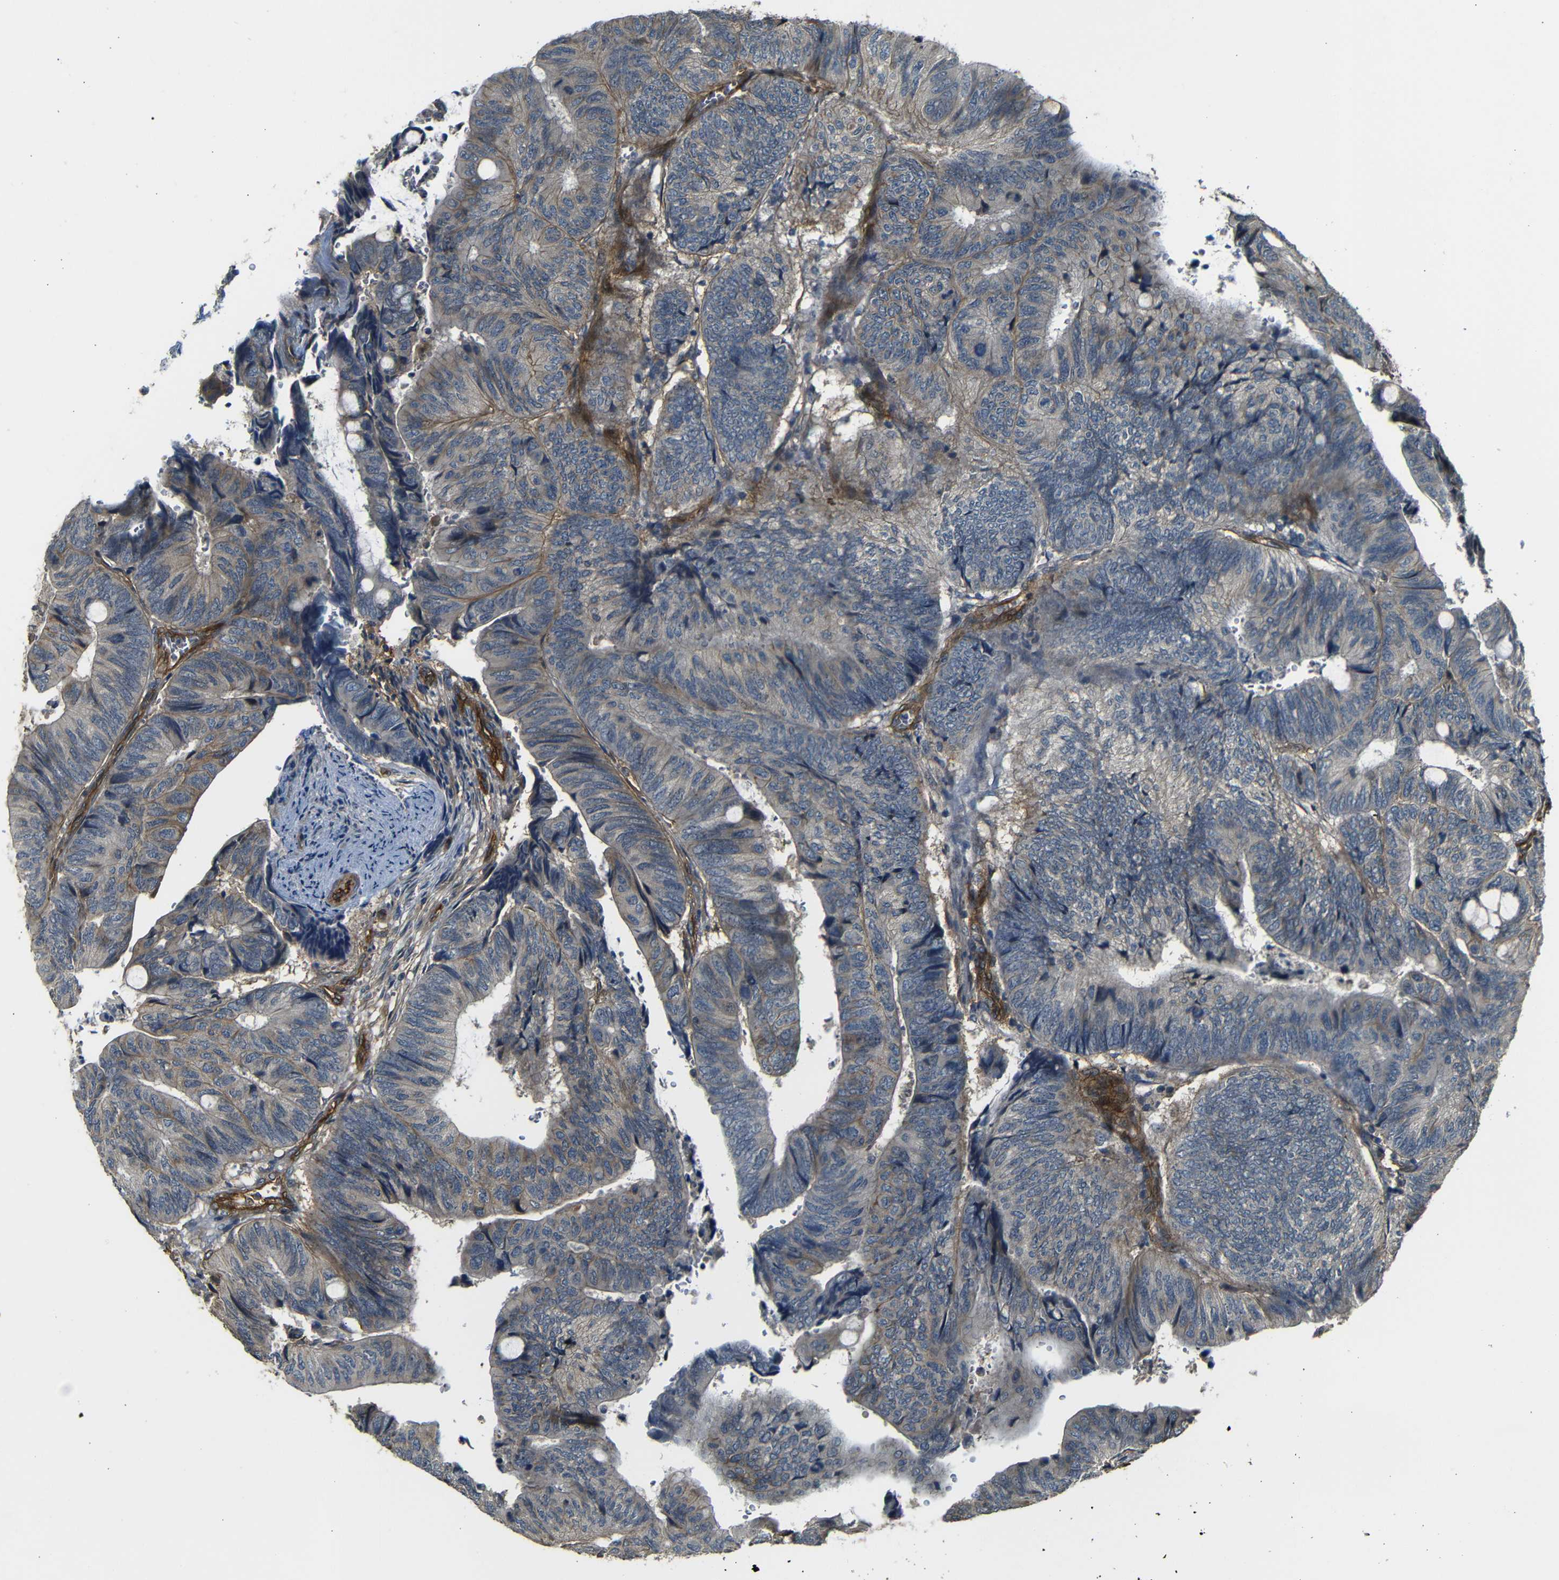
{"staining": {"intensity": "weak", "quantity": ">75%", "location": "cytoplasmic/membranous"}, "tissue": "colorectal cancer", "cell_type": "Tumor cells", "image_type": "cancer", "snomed": [{"axis": "morphology", "description": "Normal tissue, NOS"}, {"axis": "morphology", "description": "Adenocarcinoma, NOS"}, {"axis": "topography", "description": "Rectum"}, {"axis": "topography", "description": "Peripheral nerve tissue"}], "caption": "A brown stain labels weak cytoplasmic/membranous staining of a protein in human adenocarcinoma (colorectal) tumor cells. The staining was performed using DAB to visualize the protein expression in brown, while the nuclei were stained in blue with hematoxylin (Magnification: 20x).", "gene": "RELL1", "patient": {"sex": "male", "age": 92}}